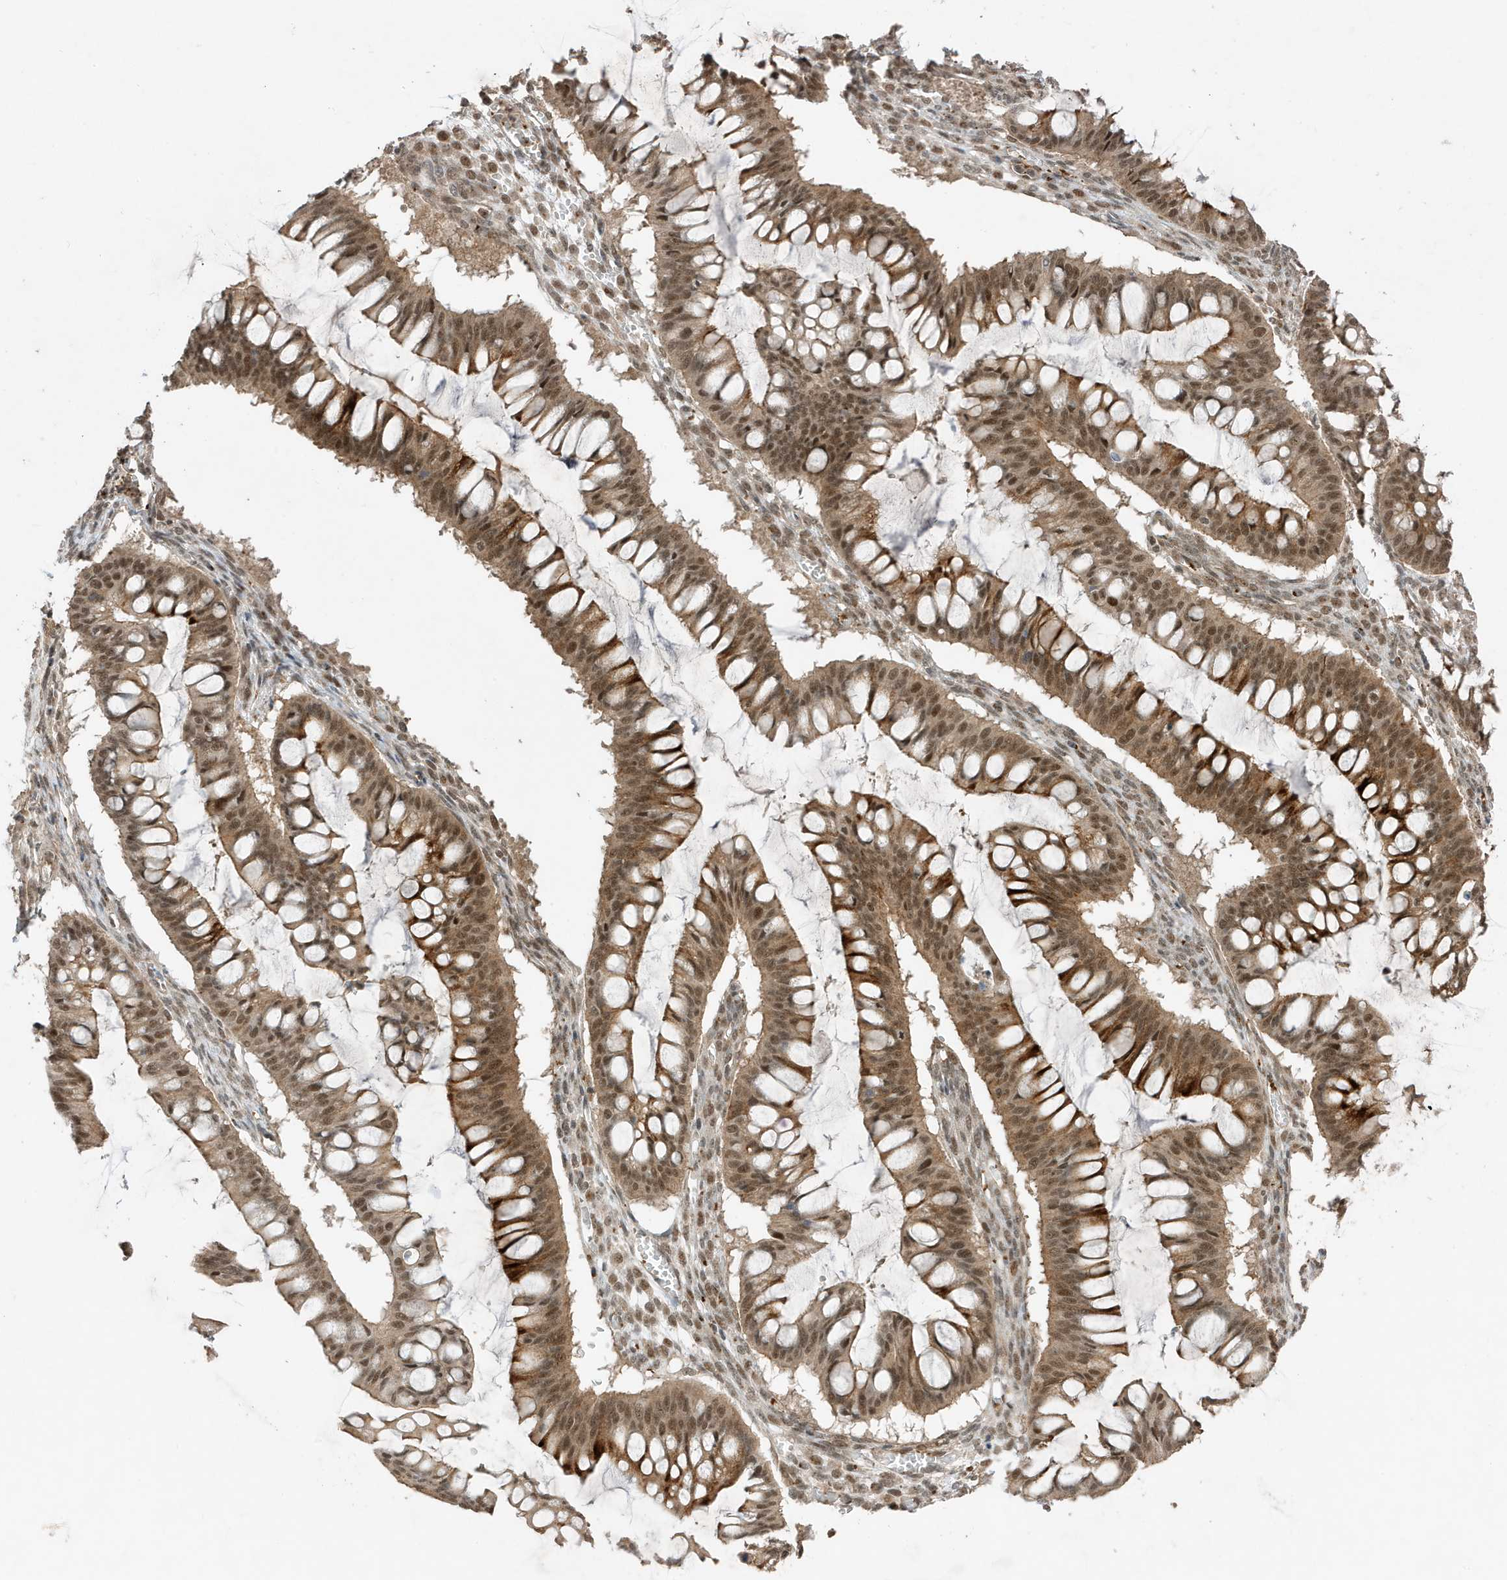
{"staining": {"intensity": "moderate", "quantity": ">75%", "location": "cytoplasmic/membranous,nuclear"}, "tissue": "ovarian cancer", "cell_type": "Tumor cells", "image_type": "cancer", "snomed": [{"axis": "morphology", "description": "Cystadenocarcinoma, mucinous, NOS"}, {"axis": "topography", "description": "Ovary"}], "caption": "DAB (3,3'-diaminobenzidine) immunohistochemical staining of human ovarian cancer (mucinous cystadenocarcinoma) displays moderate cytoplasmic/membranous and nuclear protein expression in approximately >75% of tumor cells.", "gene": "MAST3", "patient": {"sex": "female", "age": 73}}